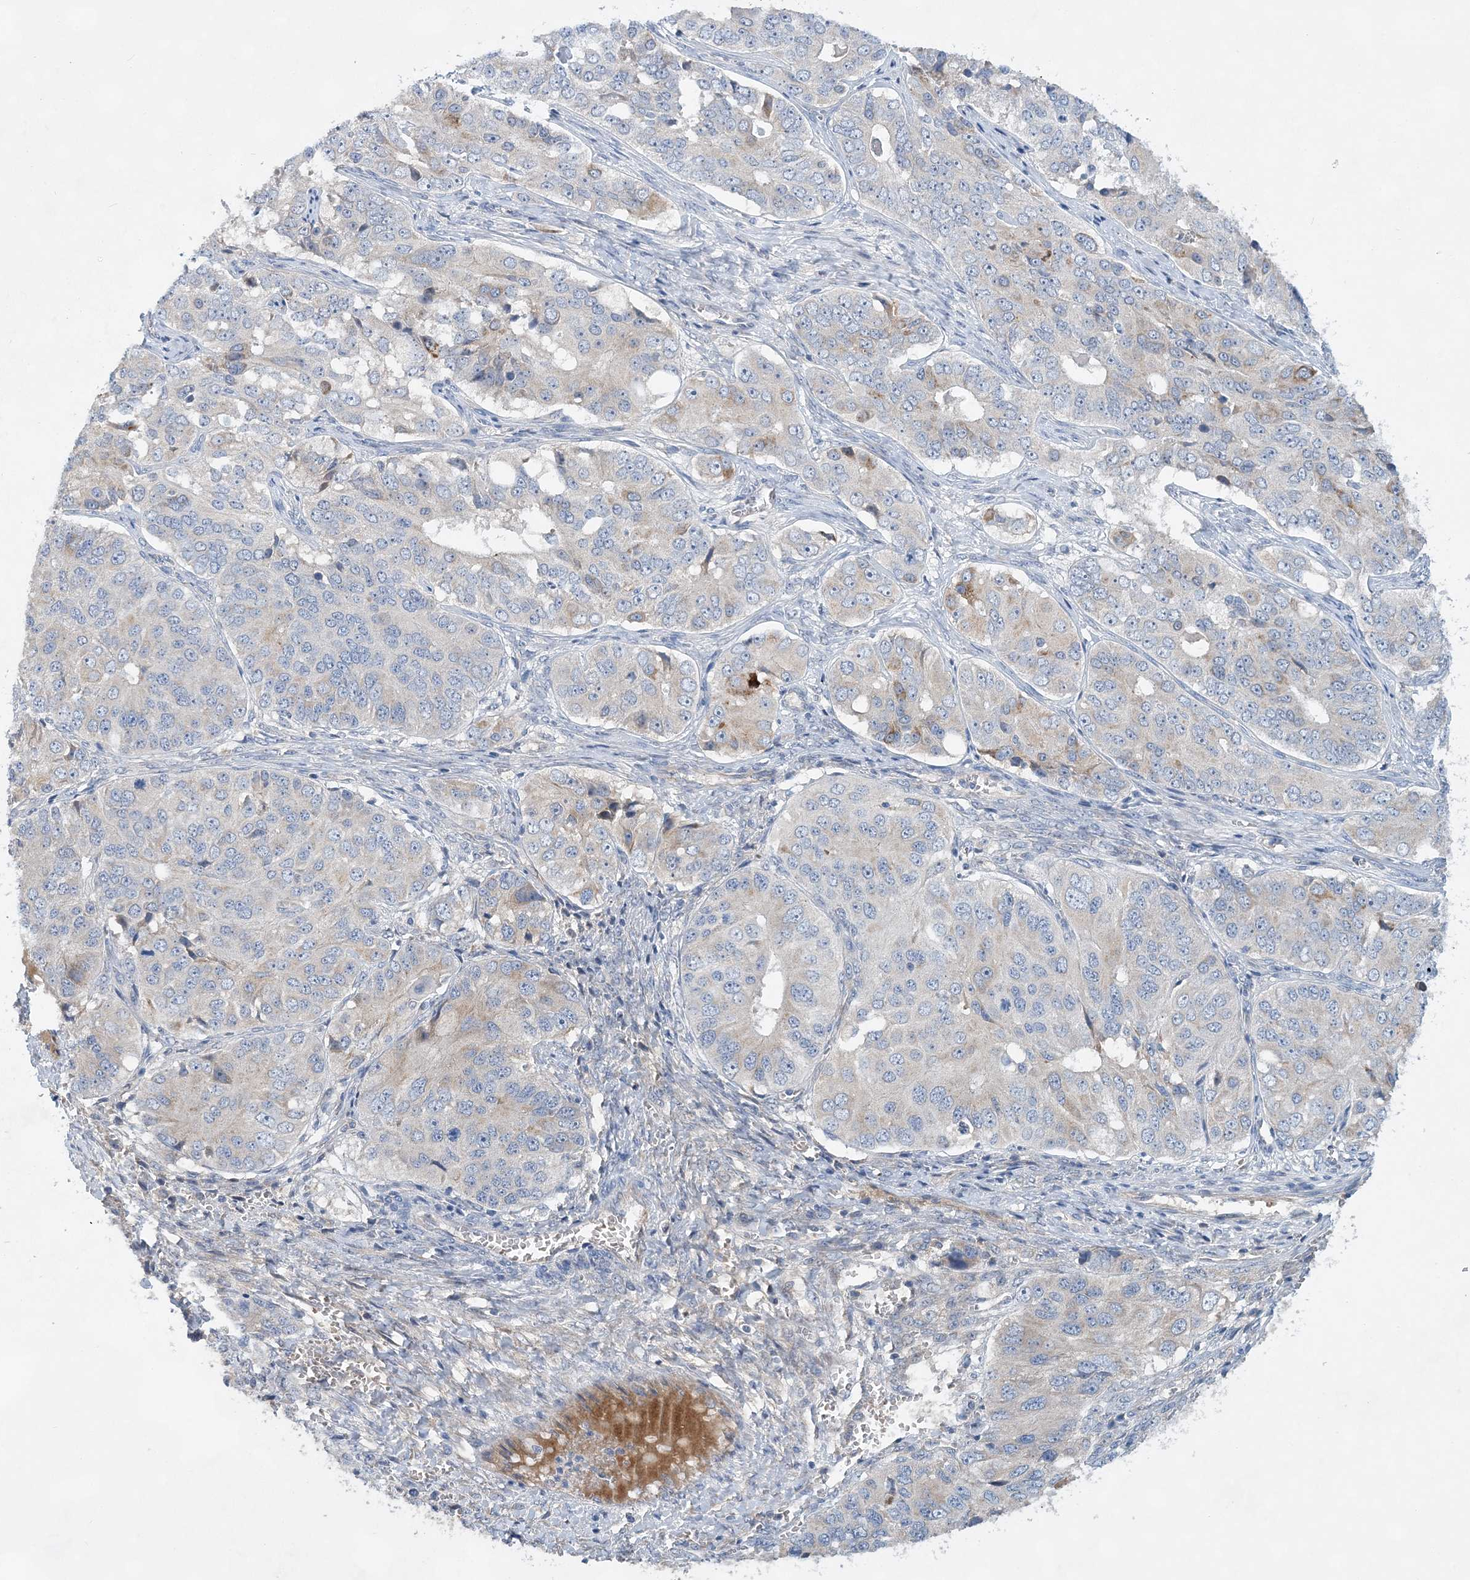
{"staining": {"intensity": "weak", "quantity": "<25%", "location": "cytoplasmic/membranous"}, "tissue": "ovarian cancer", "cell_type": "Tumor cells", "image_type": "cancer", "snomed": [{"axis": "morphology", "description": "Carcinoma, endometroid"}, {"axis": "topography", "description": "Ovary"}], "caption": "Immunohistochemistry (IHC) of ovarian endometroid carcinoma displays no expression in tumor cells.", "gene": "TRAPPC13", "patient": {"sex": "female", "age": 51}}